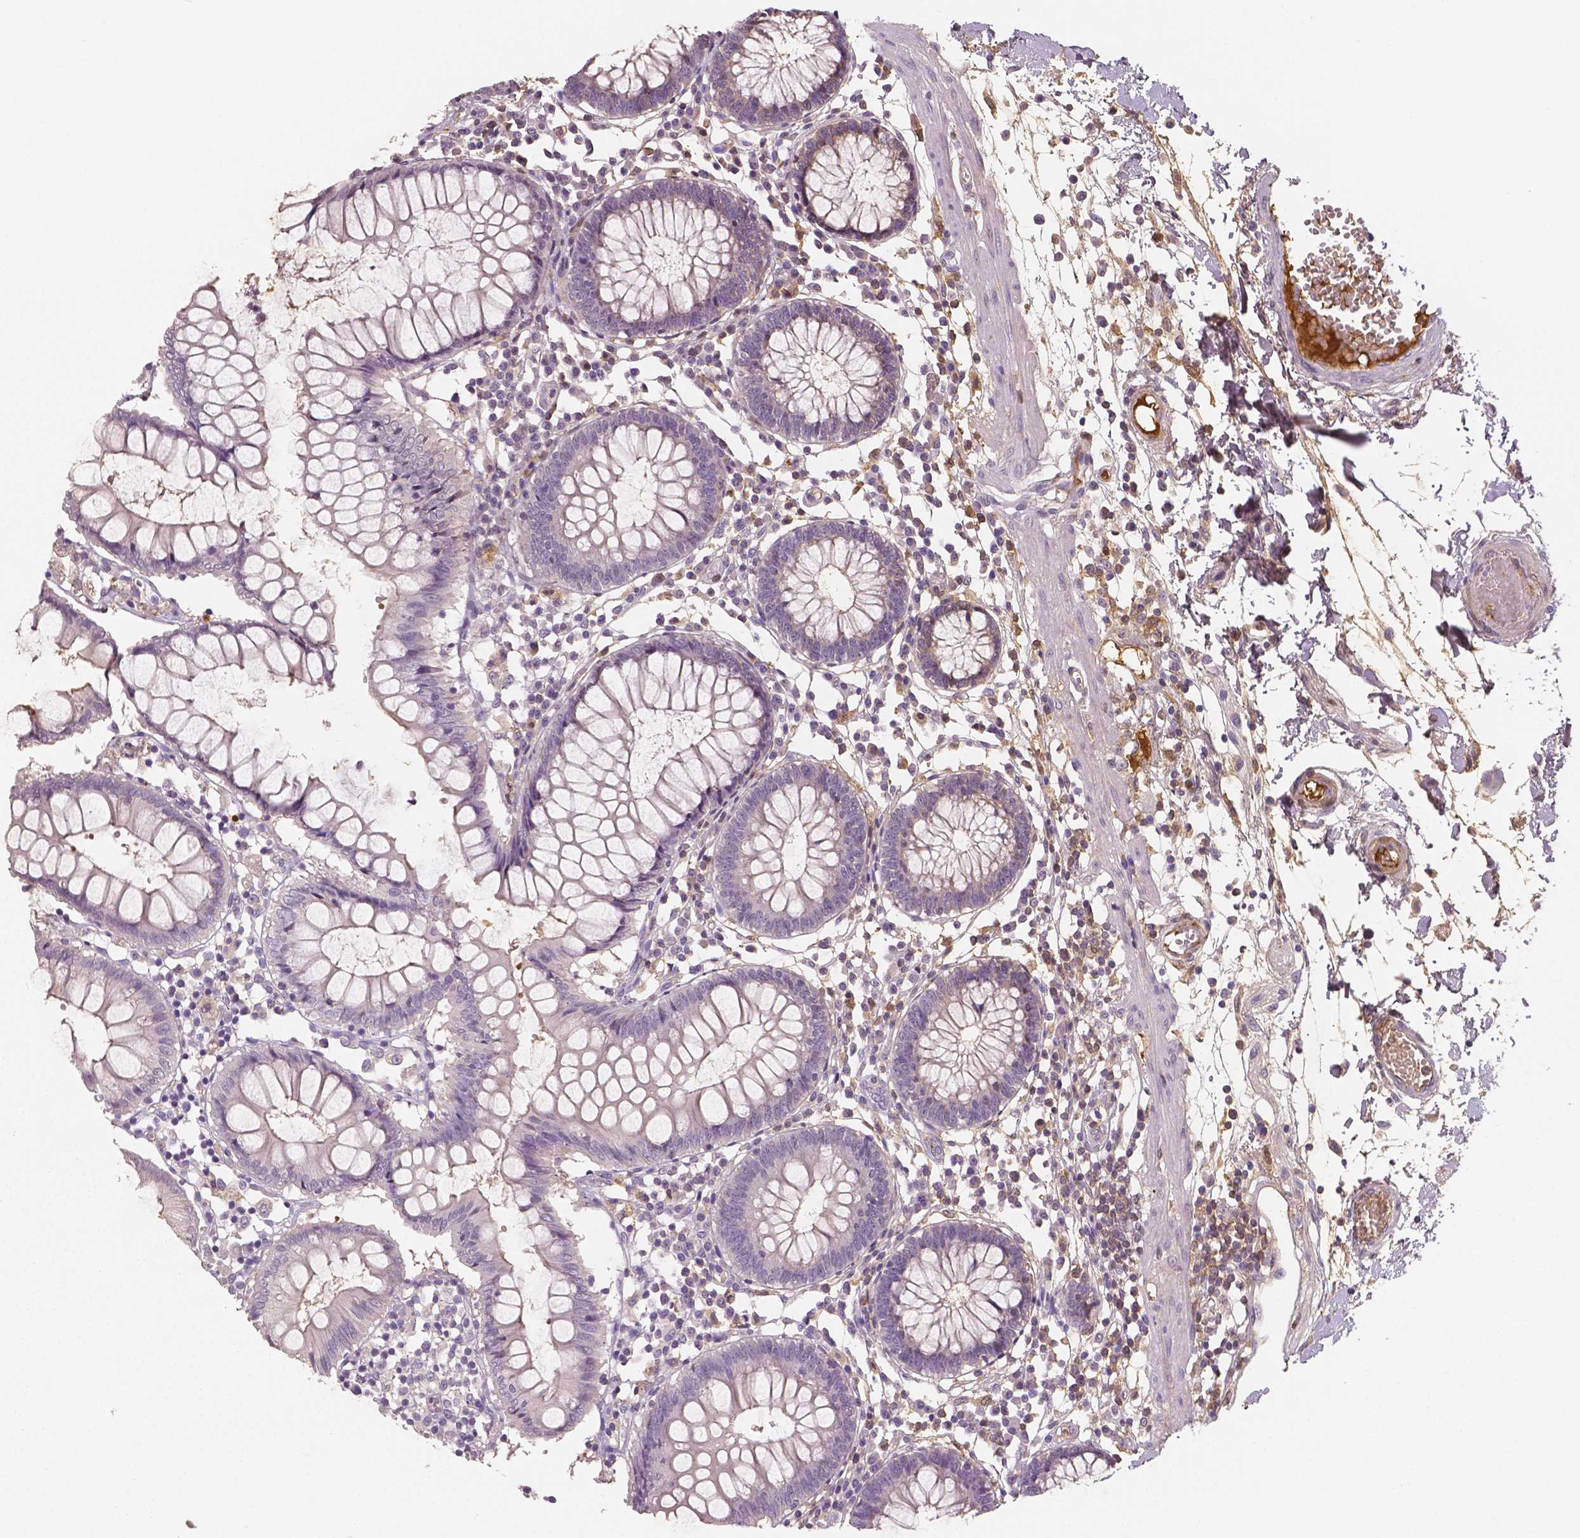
{"staining": {"intensity": "negative", "quantity": "none", "location": "none"}, "tissue": "colon", "cell_type": "Endothelial cells", "image_type": "normal", "snomed": [{"axis": "morphology", "description": "Normal tissue, NOS"}, {"axis": "morphology", "description": "Adenocarcinoma, NOS"}, {"axis": "topography", "description": "Colon"}], "caption": "Immunohistochemistry micrograph of unremarkable colon stained for a protein (brown), which exhibits no positivity in endothelial cells.", "gene": "APOA4", "patient": {"sex": "male", "age": 83}}